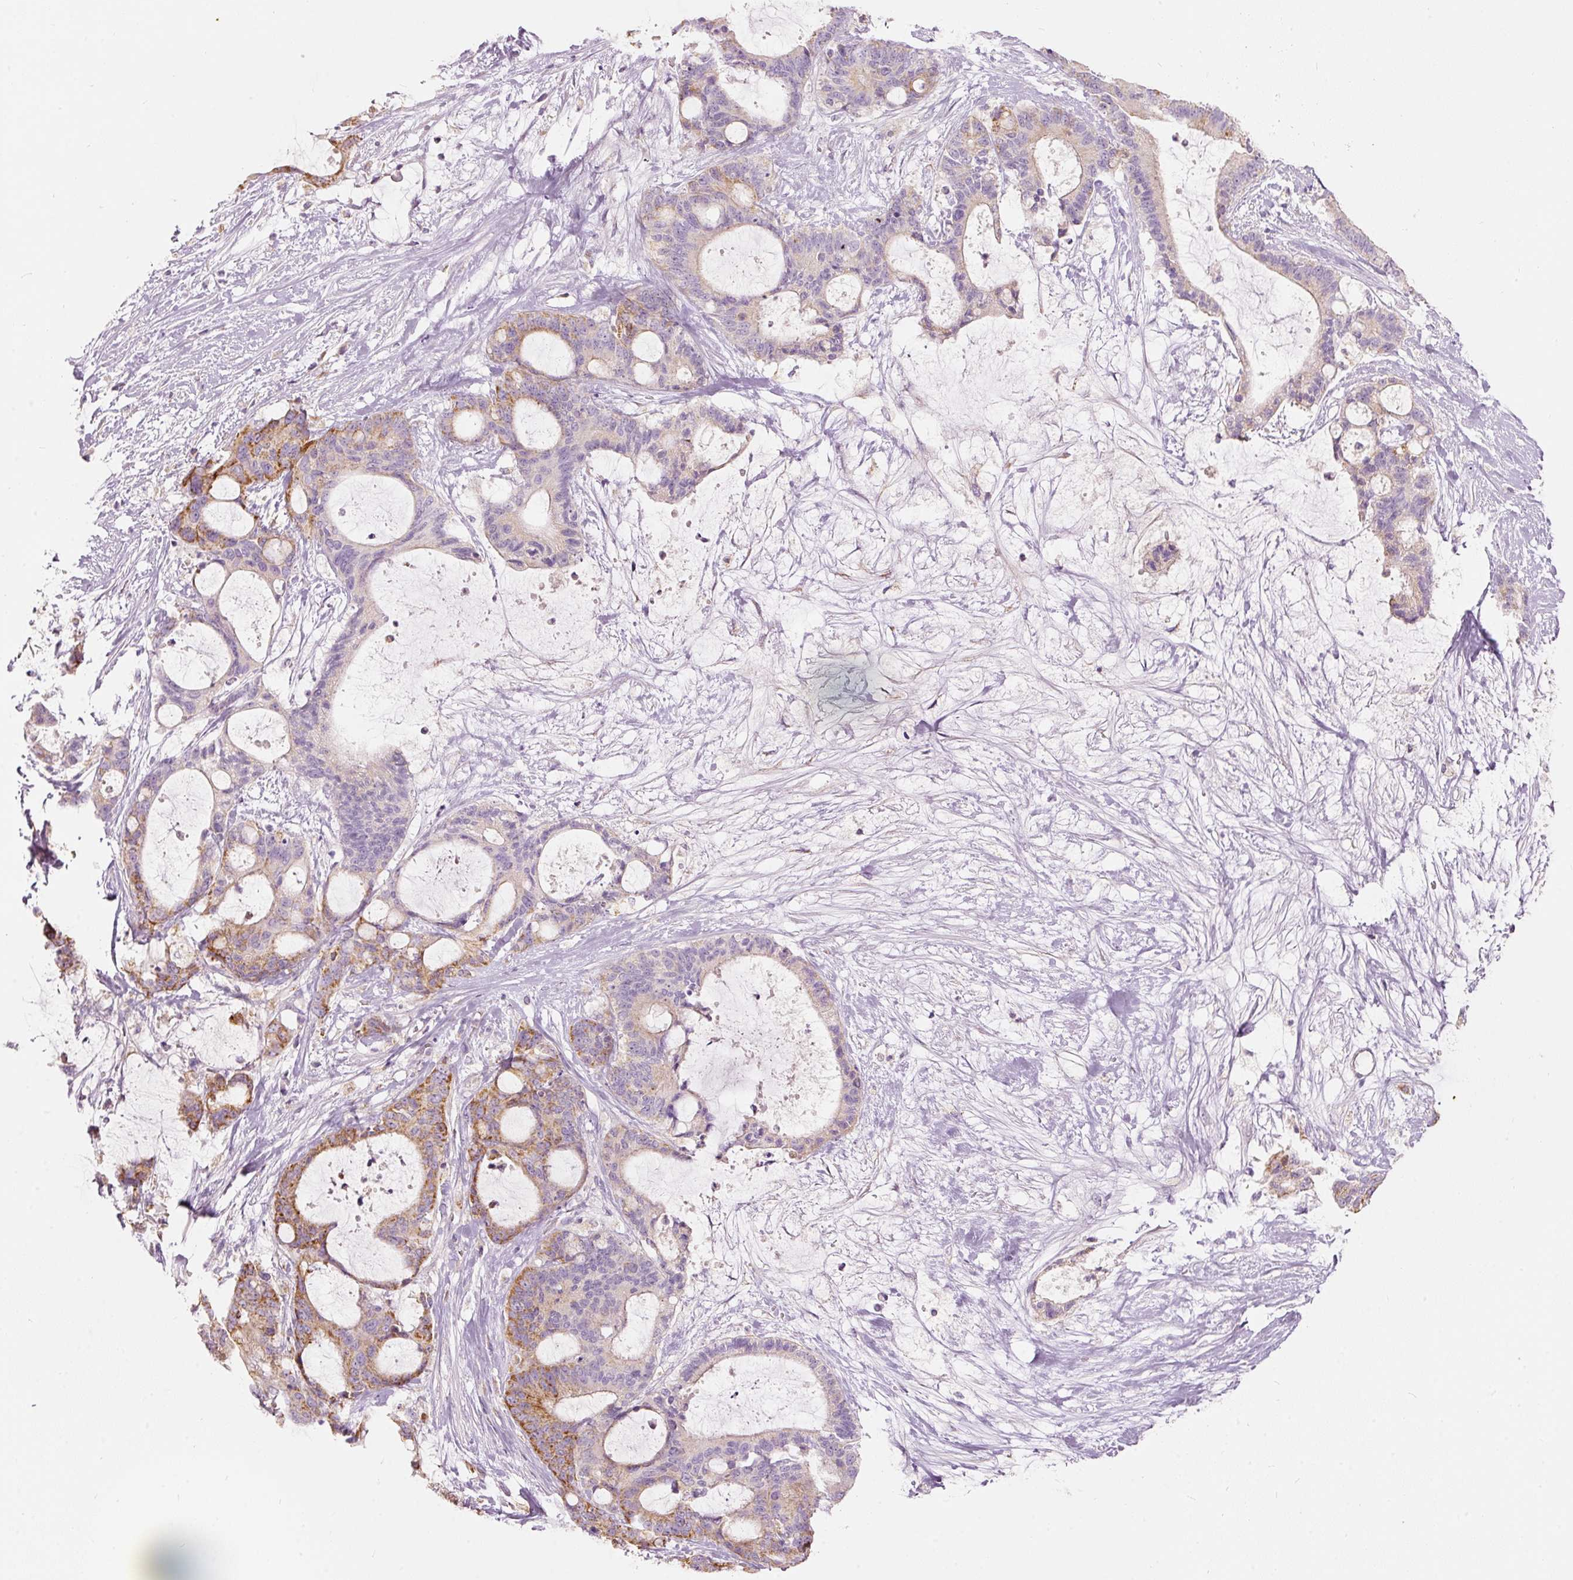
{"staining": {"intensity": "strong", "quantity": "25%-75%", "location": "cytoplasmic/membranous"}, "tissue": "liver cancer", "cell_type": "Tumor cells", "image_type": "cancer", "snomed": [{"axis": "morphology", "description": "Normal tissue, NOS"}, {"axis": "morphology", "description": "Cholangiocarcinoma"}, {"axis": "topography", "description": "Liver"}, {"axis": "topography", "description": "Peripheral nerve tissue"}], "caption": "Liver cancer (cholangiocarcinoma) stained with a protein marker demonstrates strong staining in tumor cells.", "gene": "MTHFD2", "patient": {"sex": "female", "age": 73}}